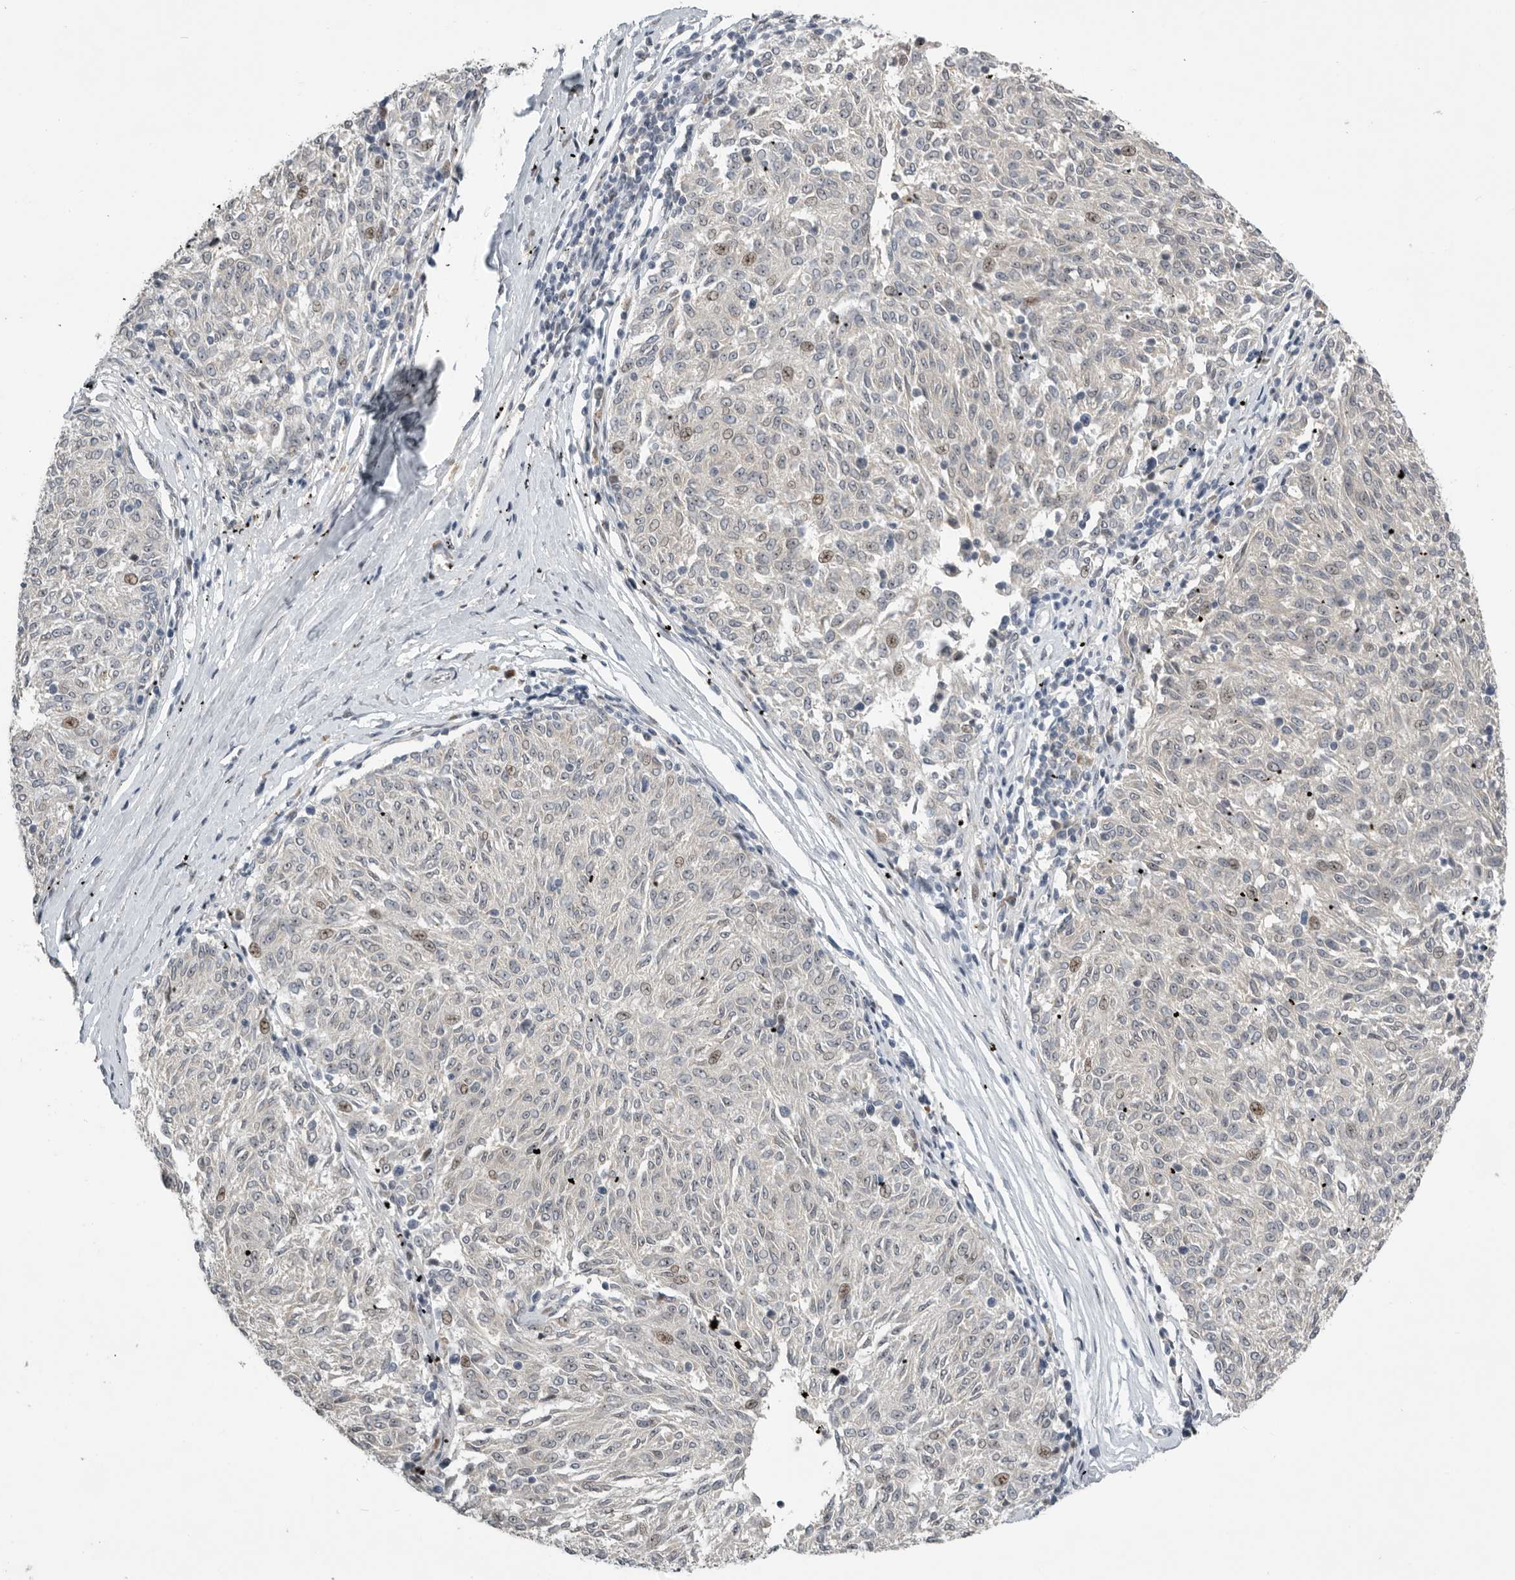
{"staining": {"intensity": "moderate", "quantity": "<25%", "location": "nuclear"}, "tissue": "melanoma", "cell_type": "Tumor cells", "image_type": "cancer", "snomed": [{"axis": "morphology", "description": "Malignant melanoma, NOS"}, {"axis": "topography", "description": "Skin"}], "caption": "The micrograph exhibits a brown stain indicating the presence of a protein in the nuclear of tumor cells in melanoma. The protein is shown in brown color, while the nuclei are stained blue.", "gene": "PCMTD1", "patient": {"sex": "female", "age": 72}}